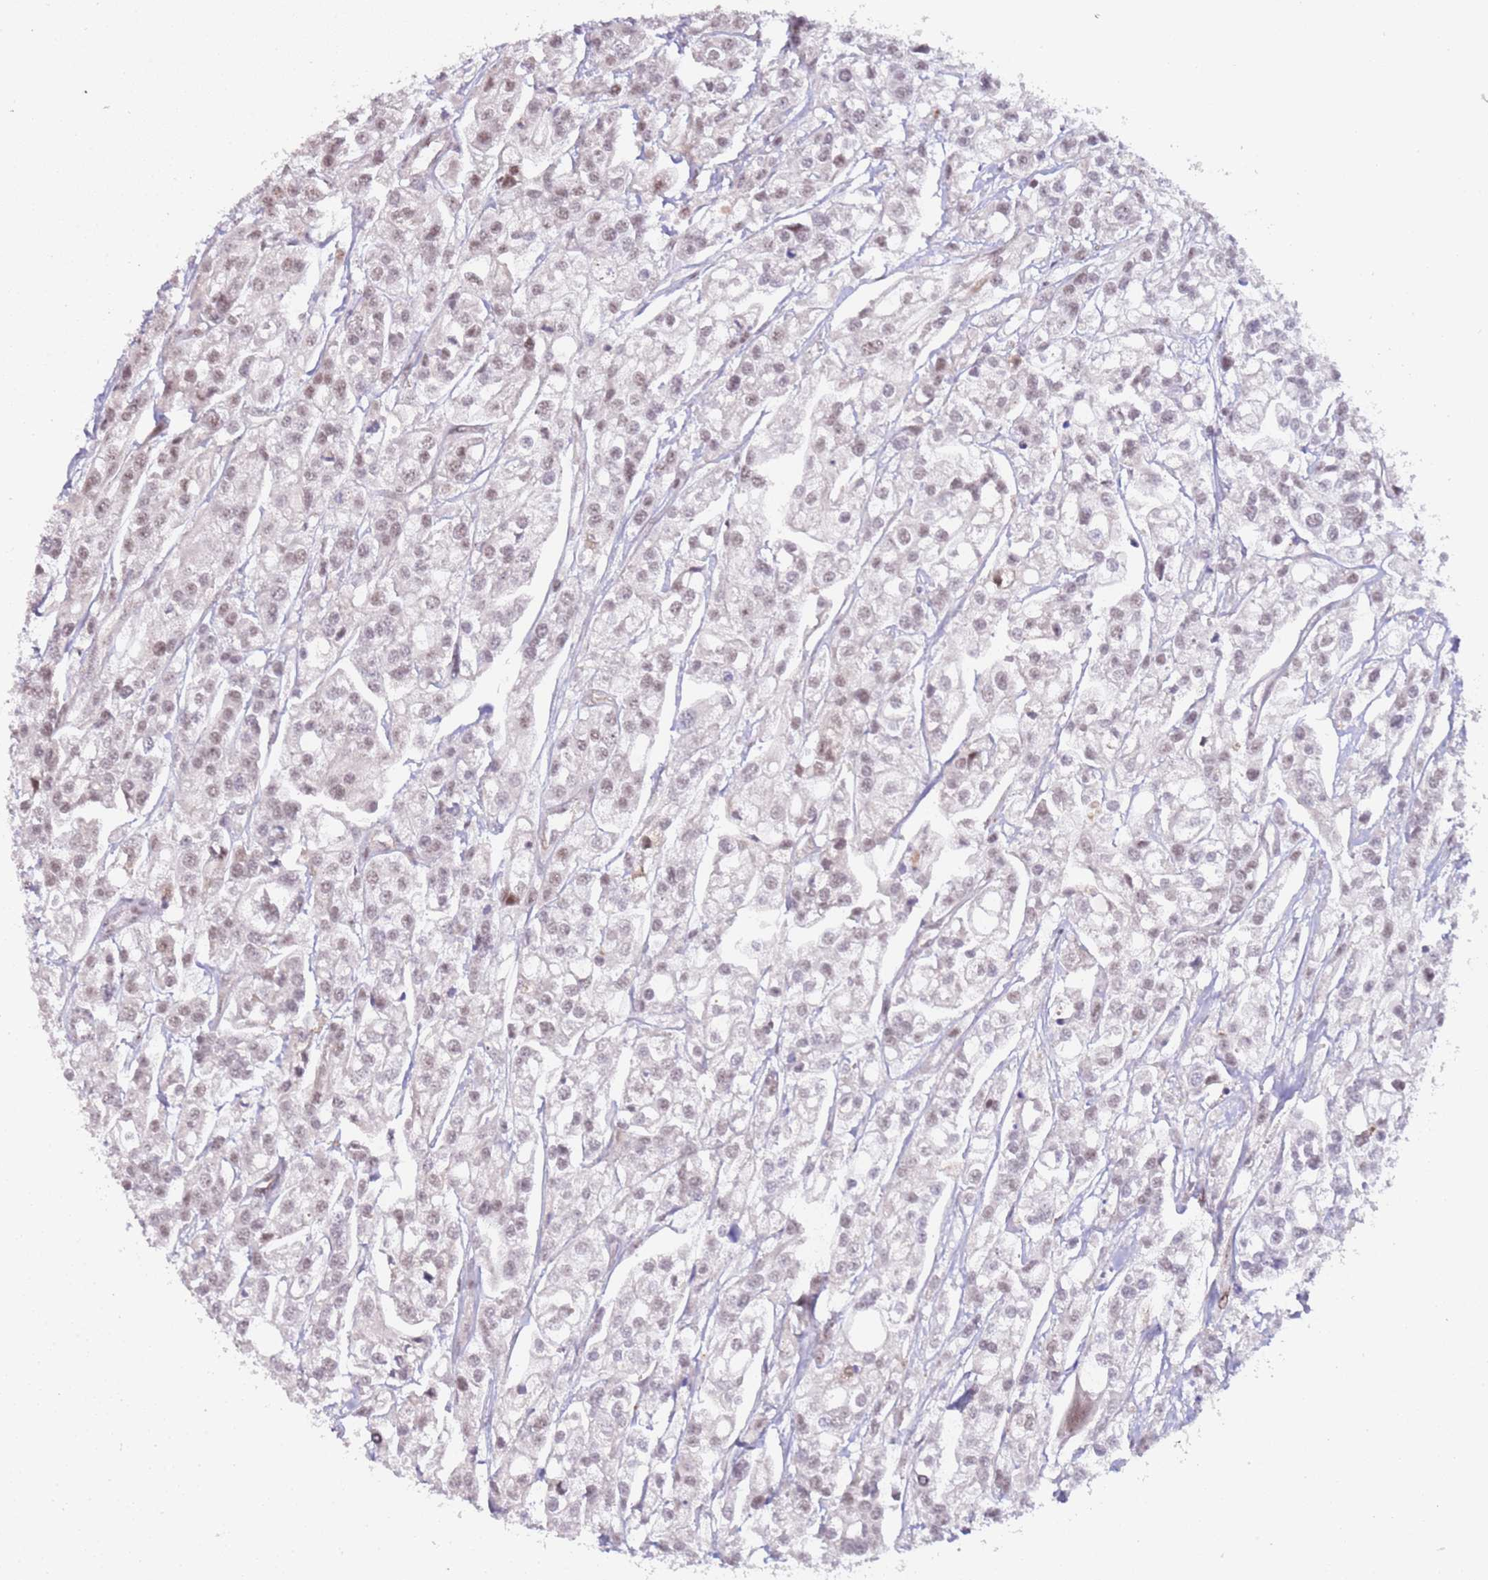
{"staining": {"intensity": "weak", "quantity": "25%-75%", "location": "nuclear"}, "tissue": "urothelial cancer", "cell_type": "Tumor cells", "image_type": "cancer", "snomed": [{"axis": "morphology", "description": "Urothelial carcinoma, High grade"}, {"axis": "topography", "description": "Urinary bladder"}], "caption": "Protein staining by IHC demonstrates weak nuclear positivity in about 25%-75% of tumor cells in urothelial cancer.", "gene": "LGALSL", "patient": {"sex": "male", "age": 67}}